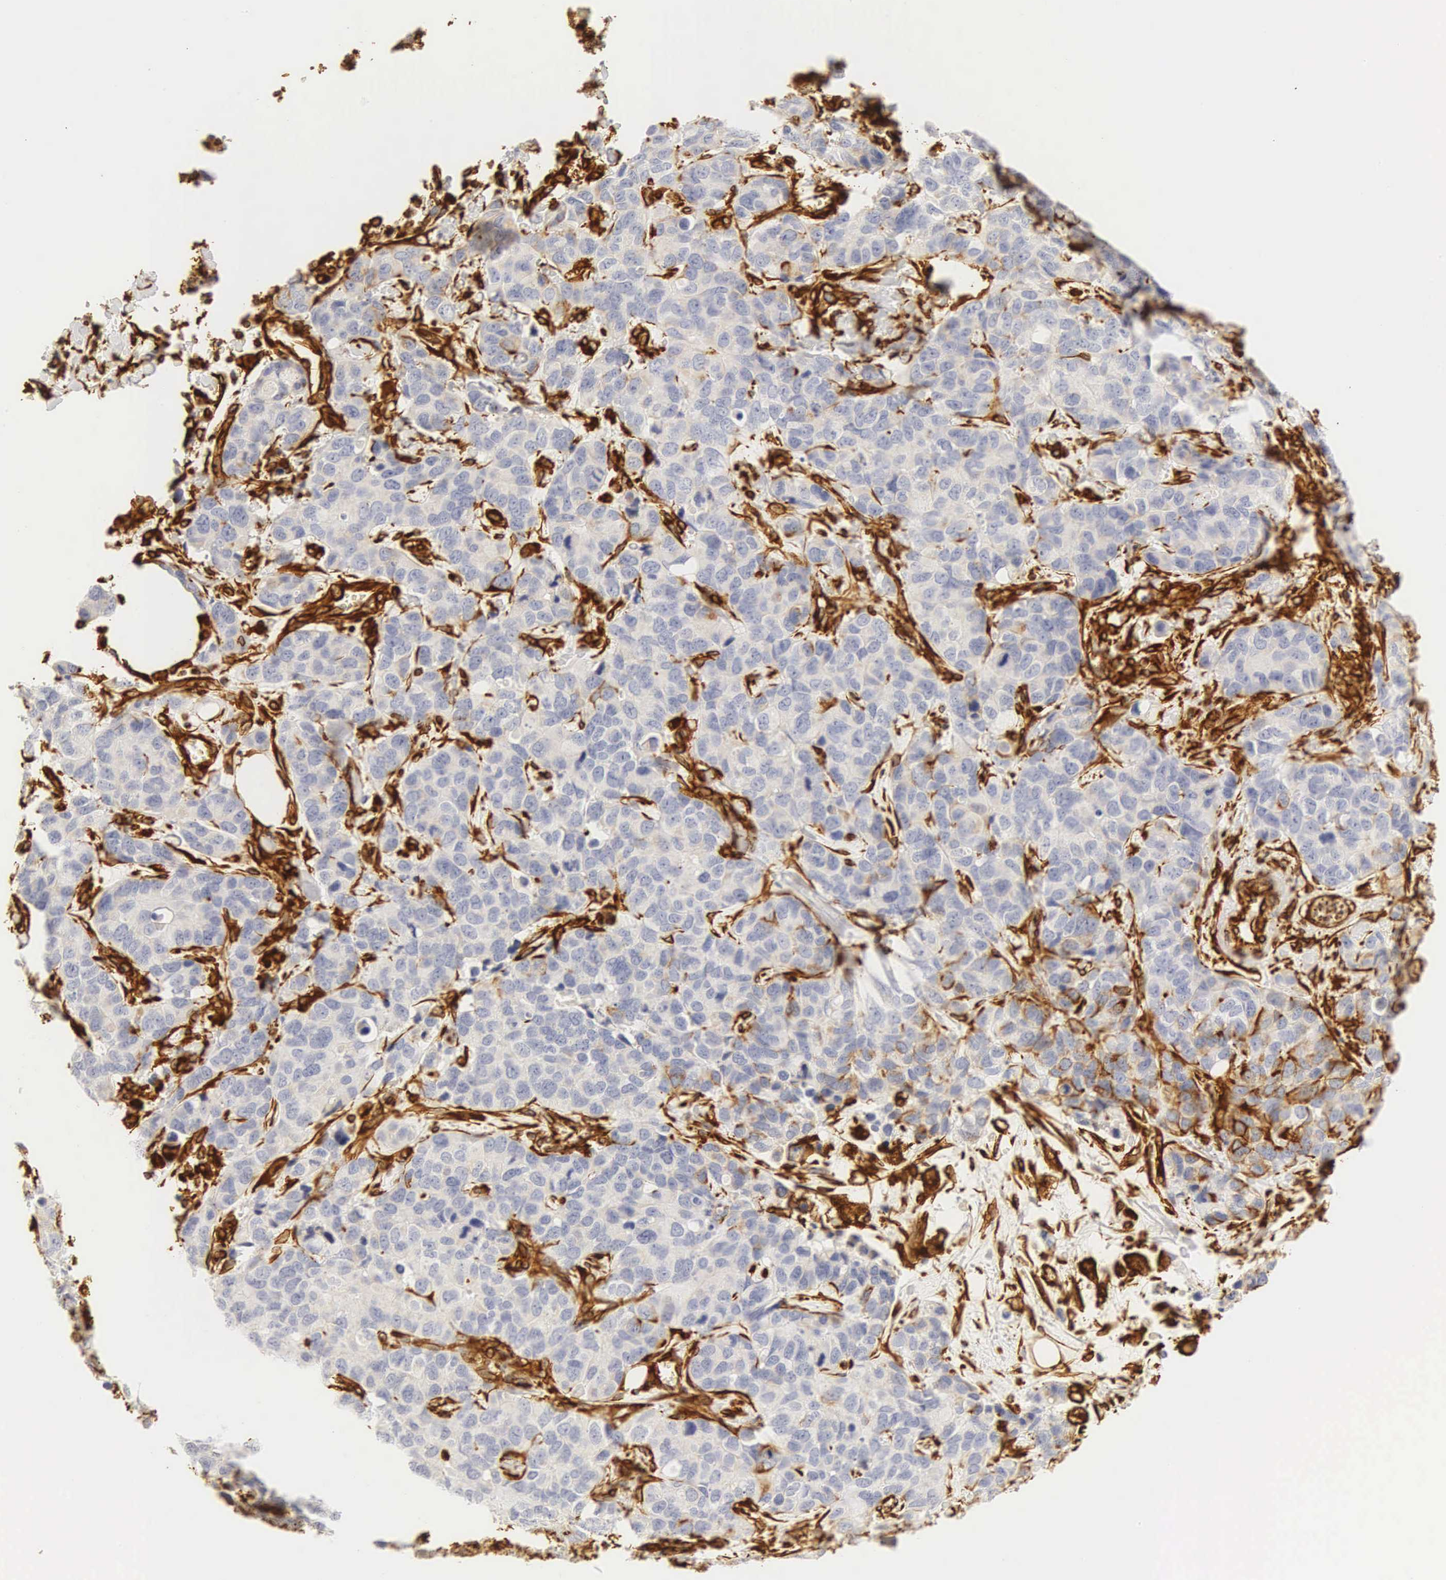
{"staining": {"intensity": "negative", "quantity": "none", "location": "none"}, "tissue": "breast cancer", "cell_type": "Tumor cells", "image_type": "cancer", "snomed": [{"axis": "morphology", "description": "Duct carcinoma"}, {"axis": "topography", "description": "Breast"}], "caption": "This is a micrograph of immunohistochemistry (IHC) staining of breast cancer (intraductal carcinoma), which shows no expression in tumor cells.", "gene": "VIM", "patient": {"sex": "female", "age": 91}}